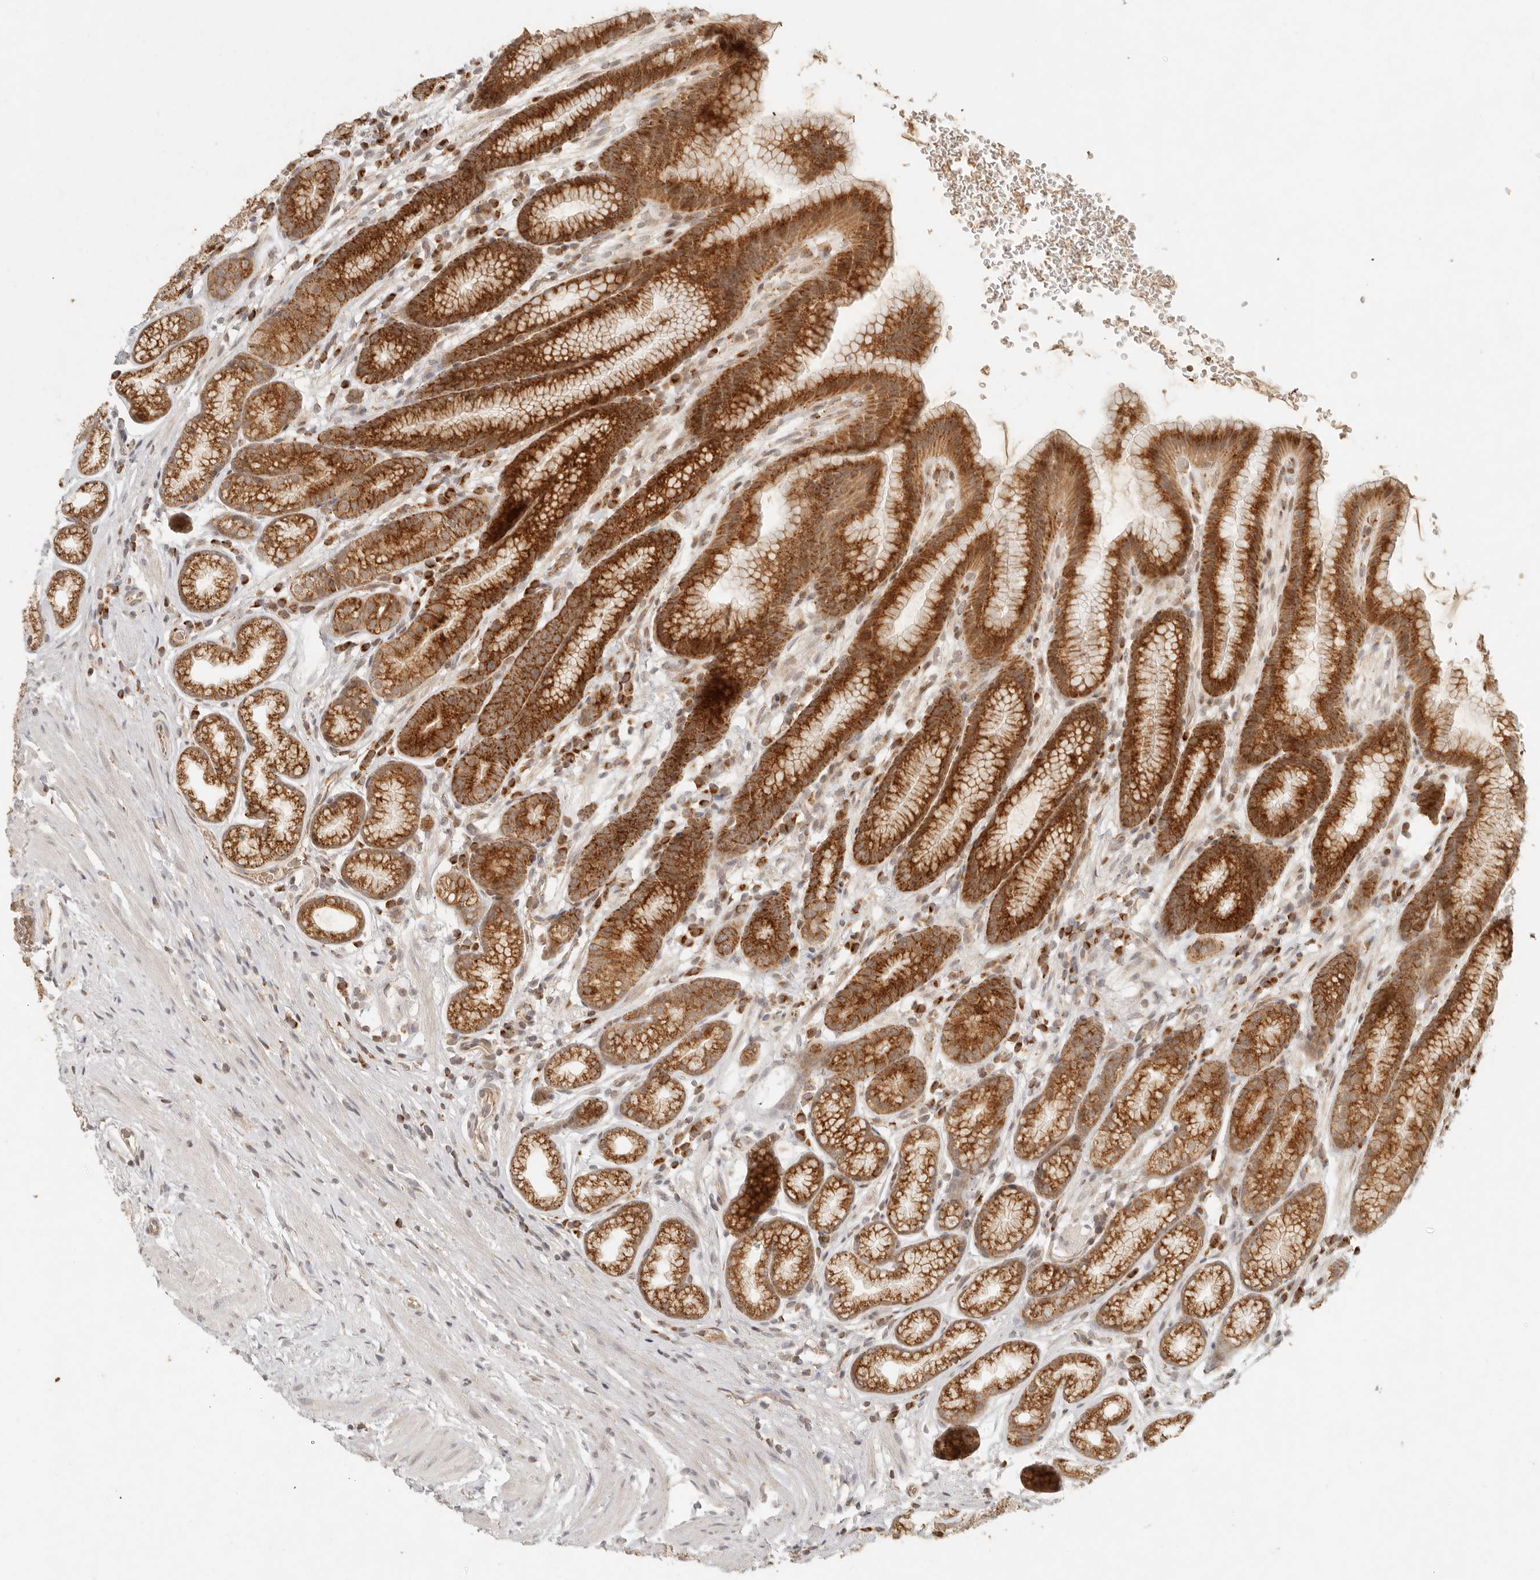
{"staining": {"intensity": "strong", "quantity": ">75%", "location": "cytoplasmic/membranous"}, "tissue": "stomach", "cell_type": "Glandular cells", "image_type": "normal", "snomed": [{"axis": "morphology", "description": "Normal tissue, NOS"}, {"axis": "topography", "description": "Stomach"}], "caption": "Protein expression analysis of unremarkable stomach demonstrates strong cytoplasmic/membranous positivity in approximately >75% of glandular cells. The staining was performed using DAB, with brown indicating positive protein expression. Nuclei are stained blue with hematoxylin.", "gene": "MRPL55", "patient": {"sex": "male", "age": 42}}